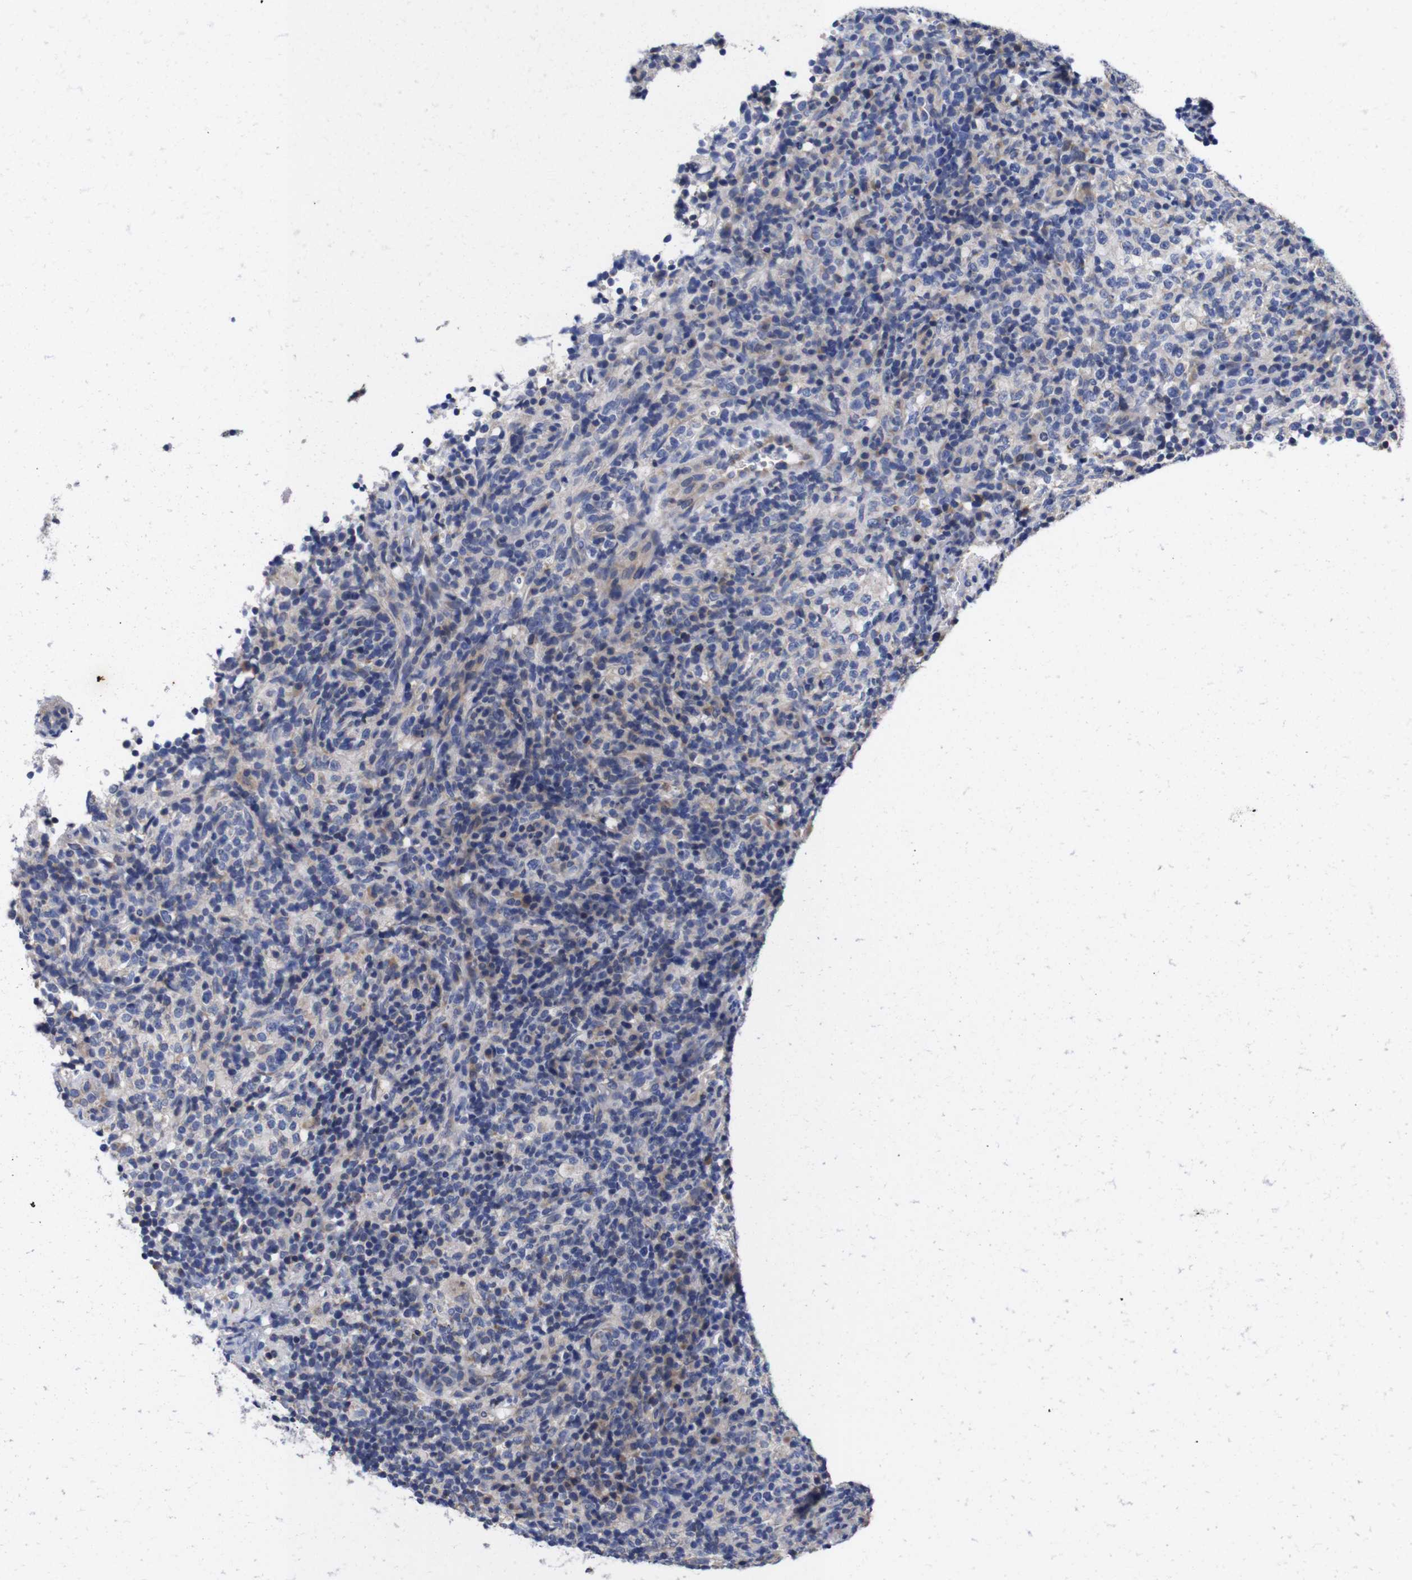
{"staining": {"intensity": "negative", "quantity": "none", "location": "none"}, "tissue": "lymphoma", "cell_type": "Tumor cells", "image_type": "cancer", "snomed": [{"axis": "morphology", "description": "Malignant lymphoma, non-Hodgkin's type, High grade"}, {"axis": "topography", "description": "Lymph node"}], "caption": "Immunohistochemical staining of human lymphoma demonstrates no significant expression in tumor cells.", "gene": "OPN3", "patient": {"sex": "female", "age": 76}}